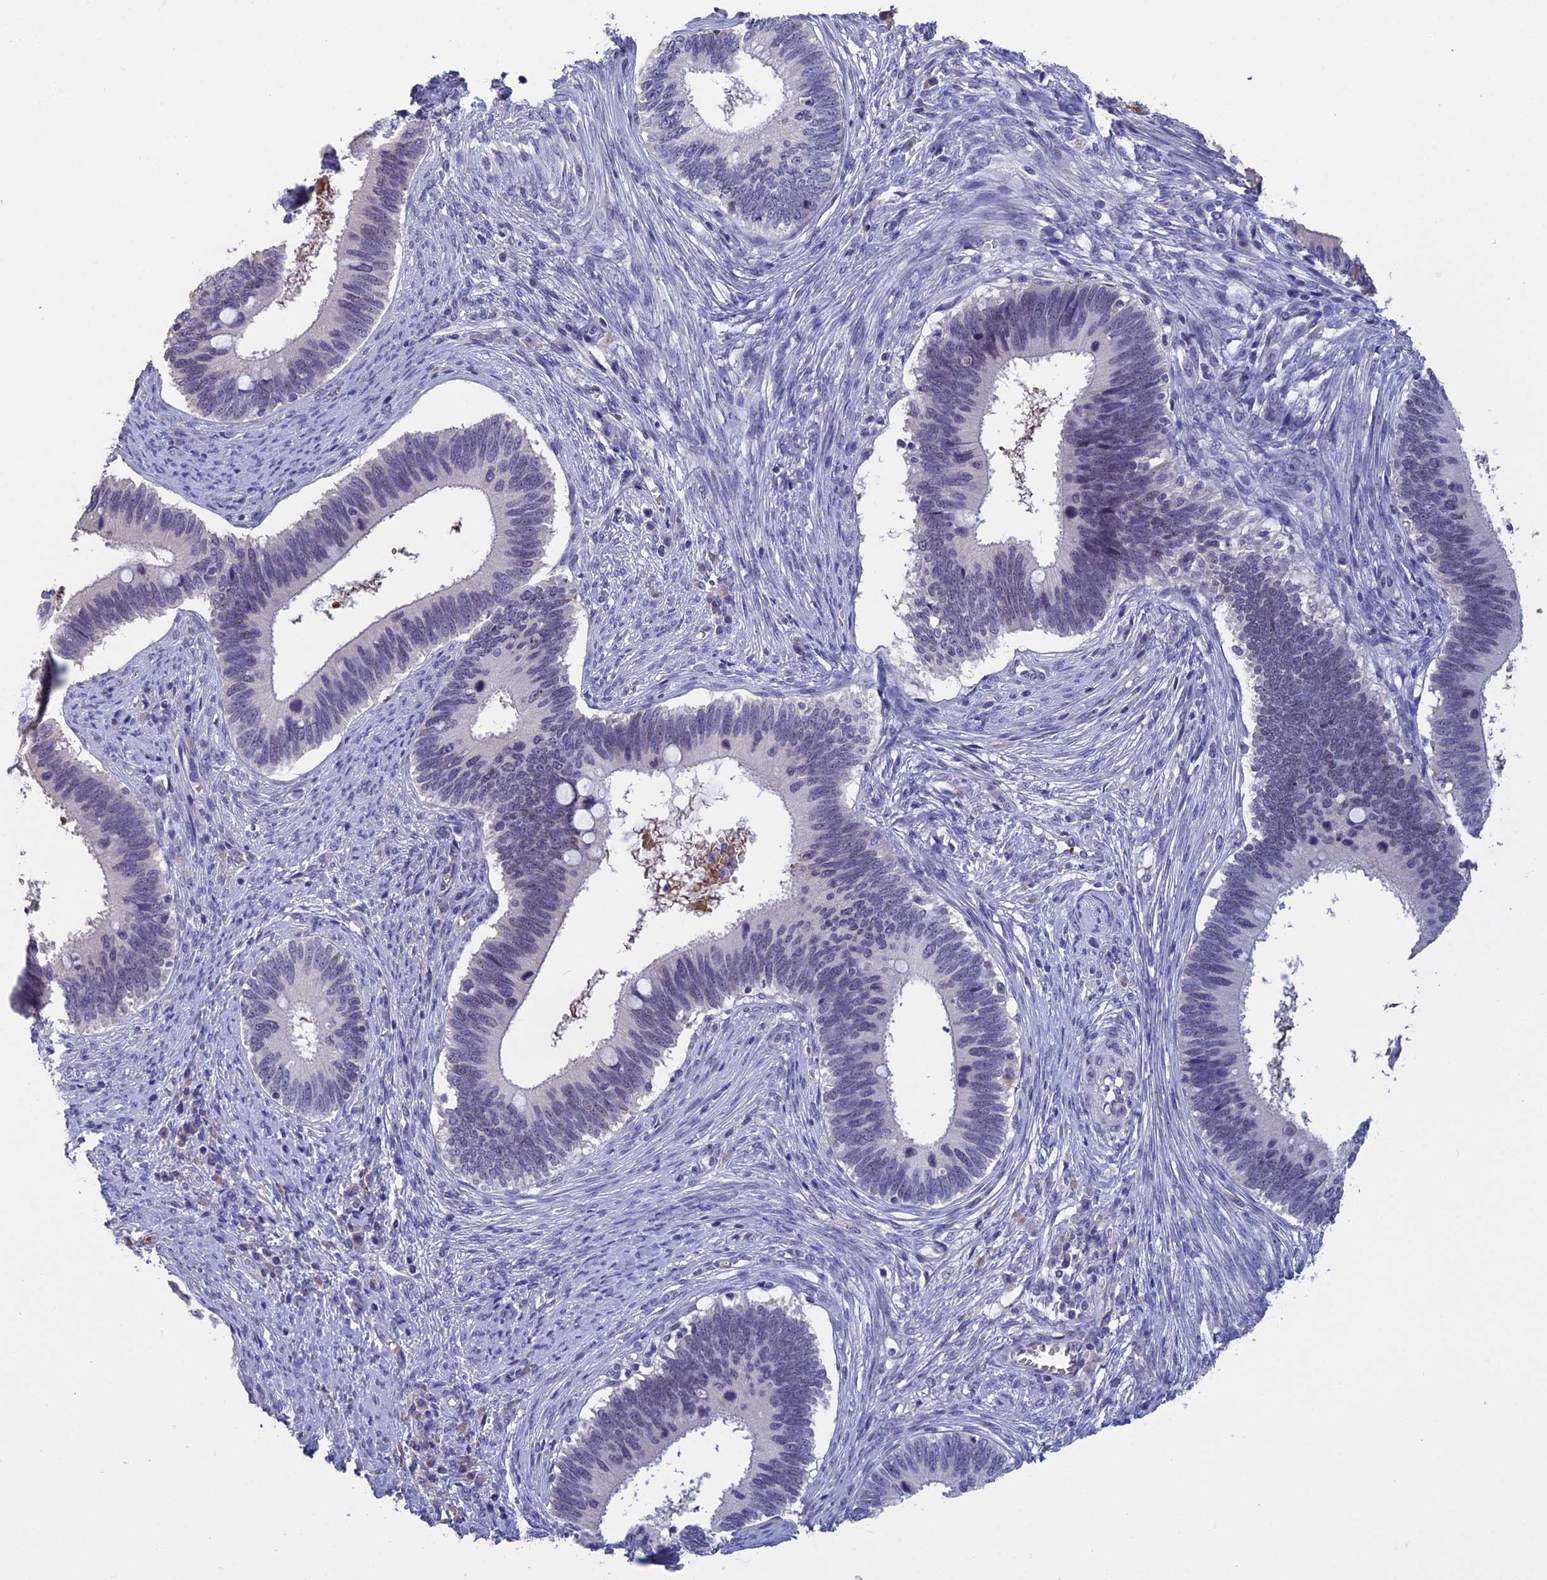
{"staining": {"intensity": "moderate", "quantity": "<25%", "location": "cytoplasmic/membranous"}, "tissue": "cervical cancer", "cell_type": "Tumor cells", "image_type": "cancer", "snomed": [{"axis": "morphology", "description": "Adenocarcinoma, NOS"}, {"axis": "topography", "description": "Cervix"}], "caption": "High-power microscopy captured an IHC image of adenocarcinoma (cervical), revealing moderate cytoplasmic/membranous staining in approximately <25% of tumor cells.", "gene": "KNOP1", "patient": {"sex": "female", "age": 42}}